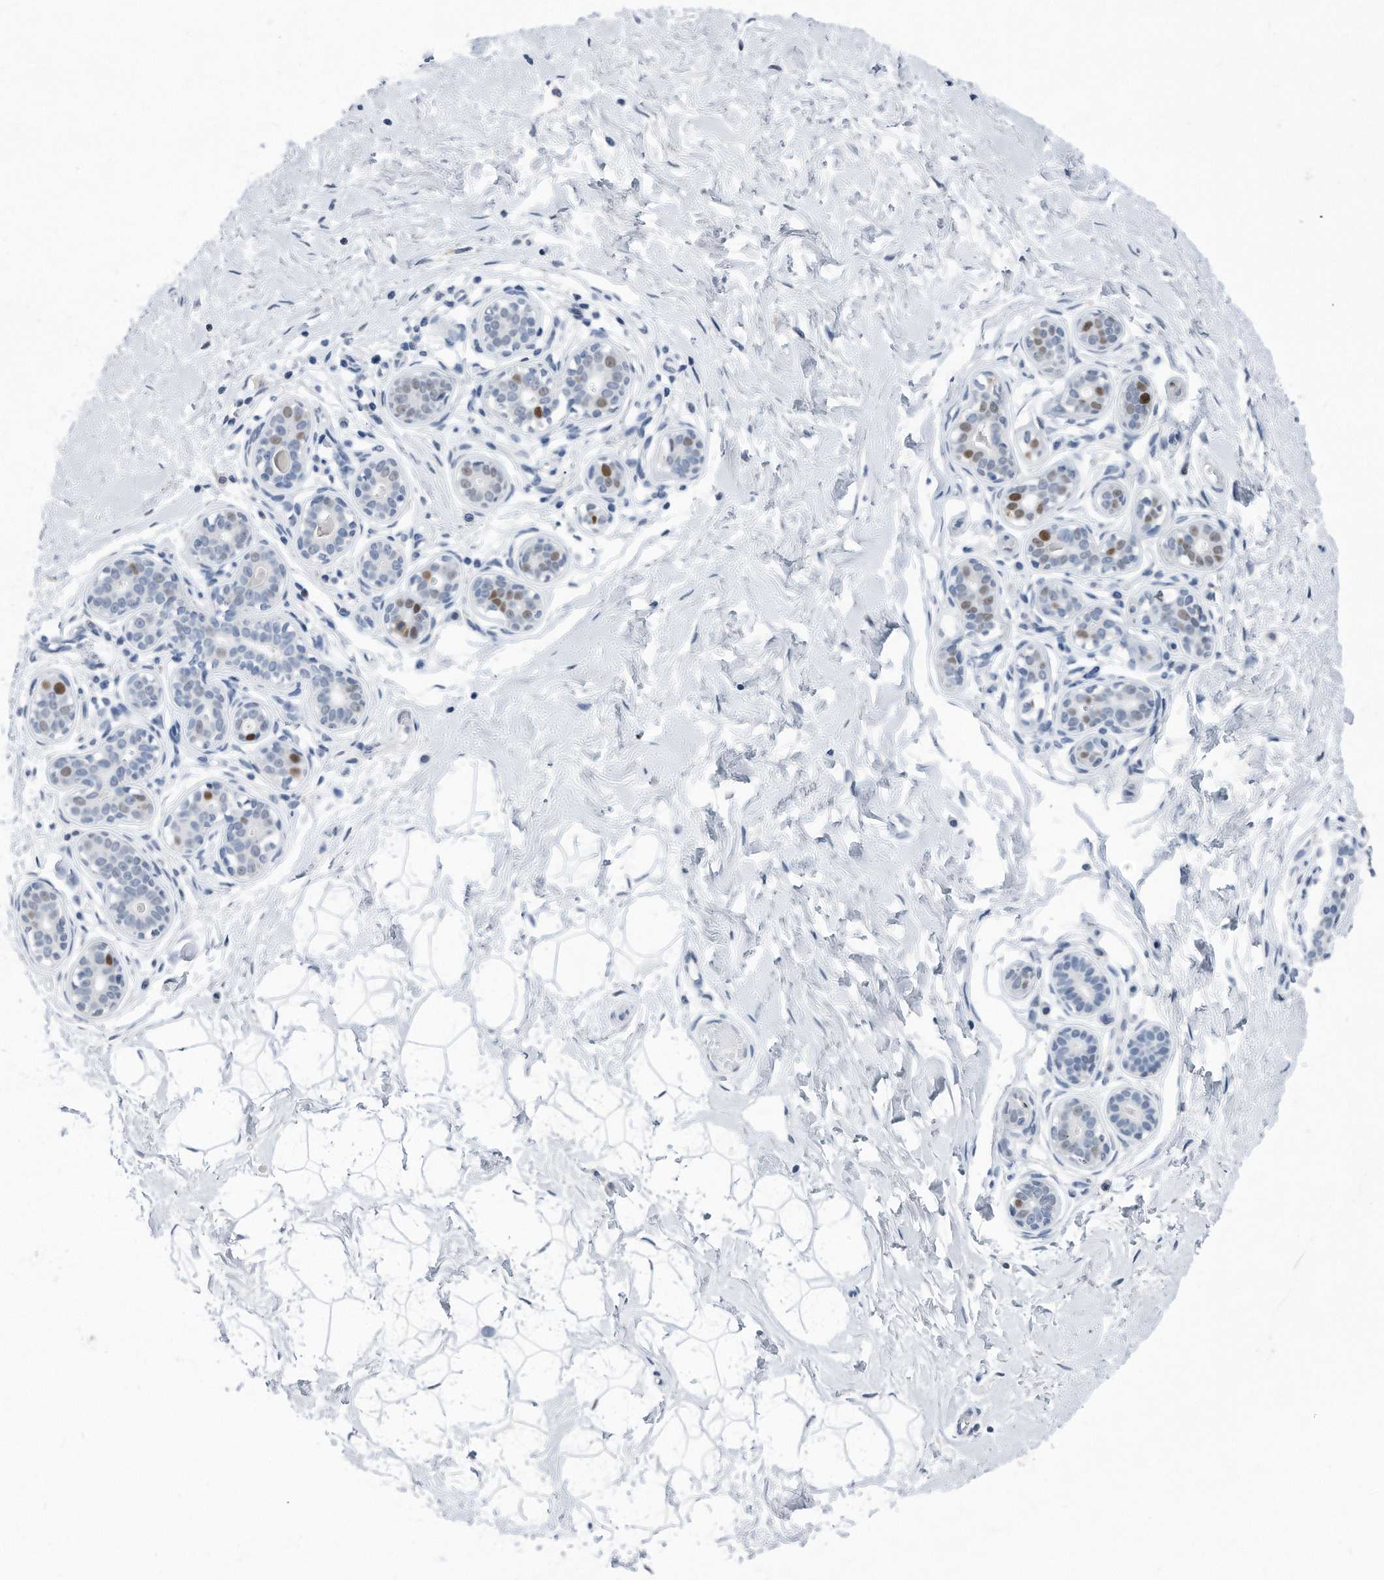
{"staining": {"intensity": "negative", "quantity": "none", "location": "none"}, "tissue": "breast", "cell_type": "Adipocytes", "image_type": "normal", "snomed": [{"axis": "morphology", "description": "Normal tissue, NOS"}, {"axis": "morphology", "description": "Adenoma, NOS"}, {"axis": "topography", "description": "Breast"}], "caption": "Micrograph shows no protein expression in adipocytes of unremarkable breast. The staining was performed using DAB to visualize the protein expression in brown, while the nuclei were stained in blue with hematoxylin (Magnification: 20x).", "gene": "PCNA", "patient": {"sex": "female", "age": 23}}